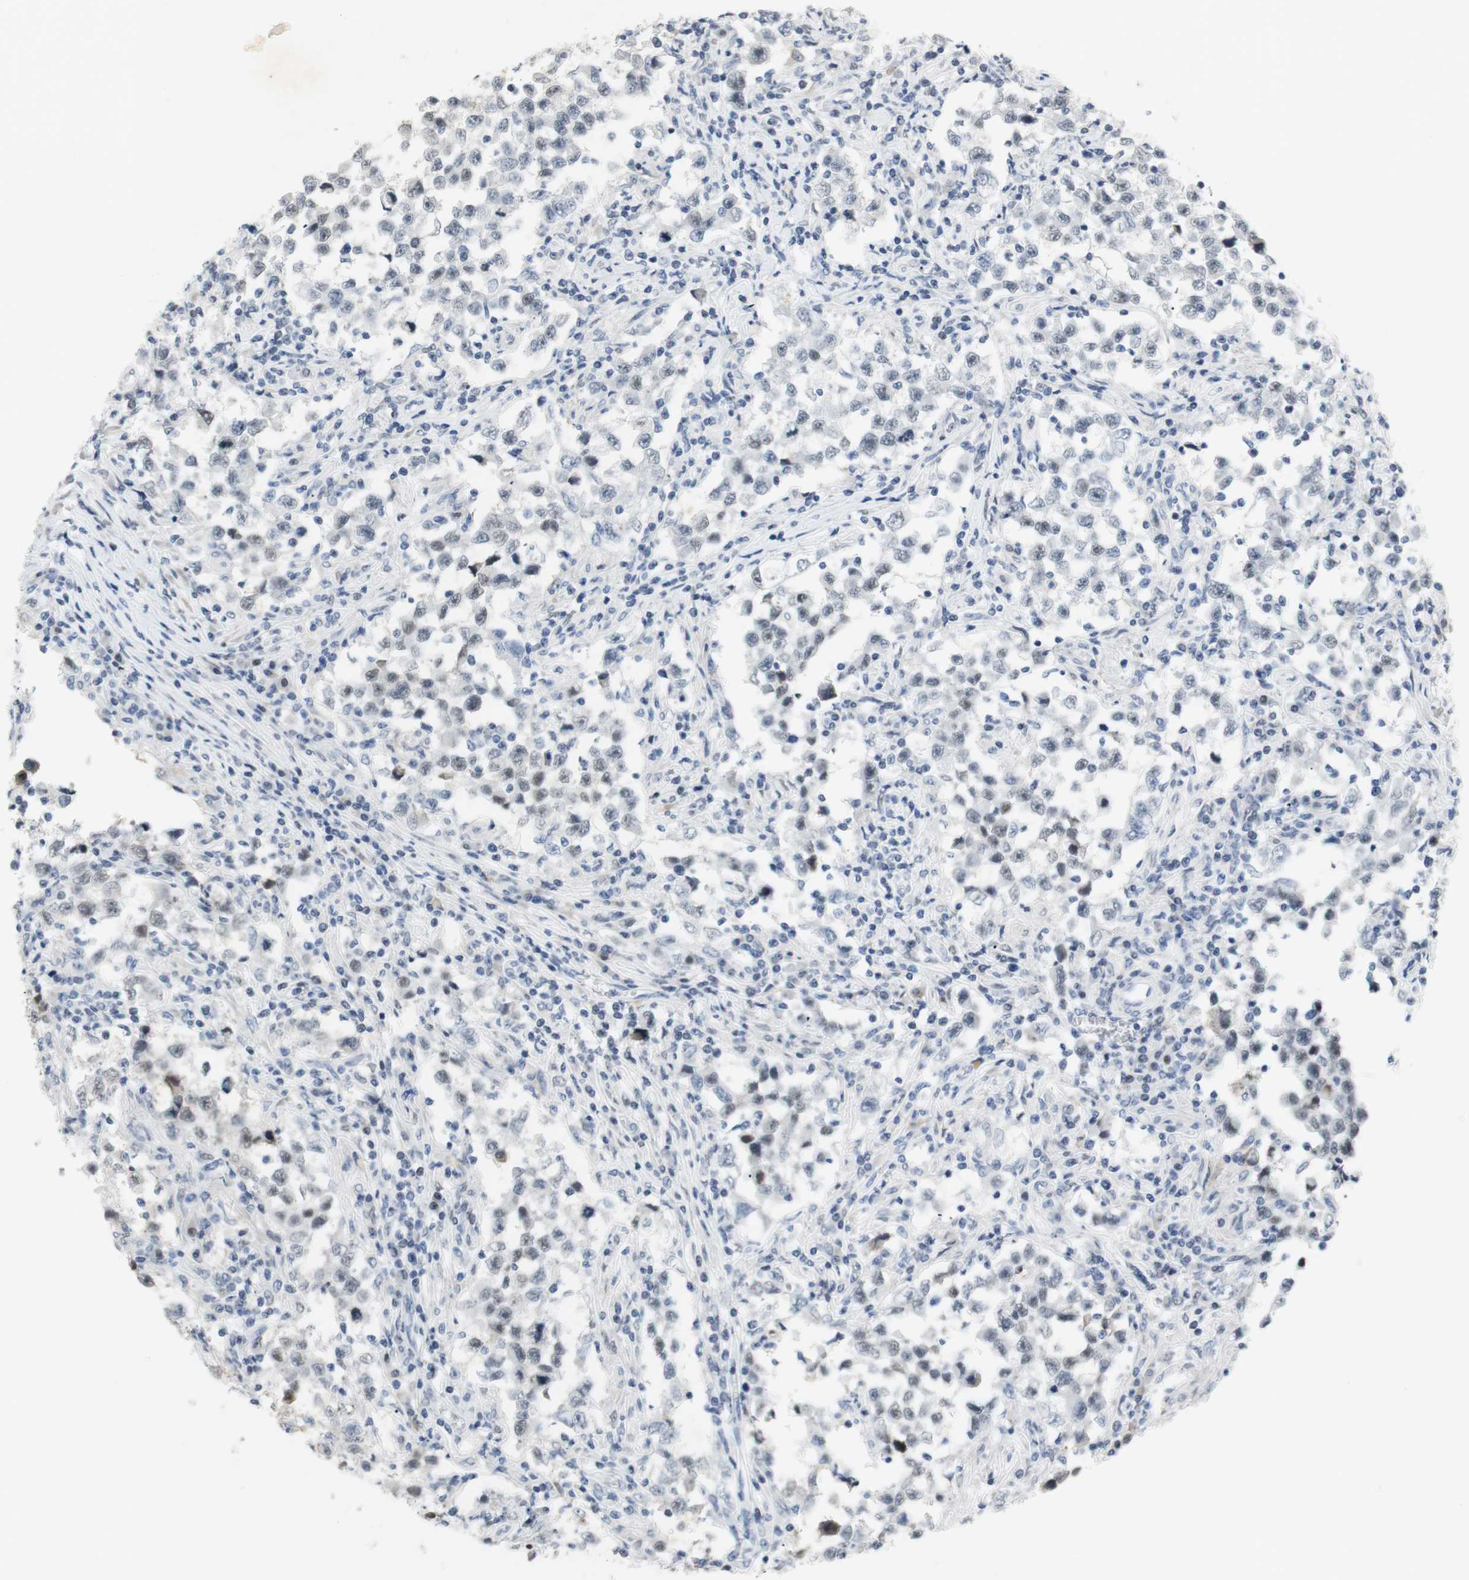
{"staining": {"intensity": "weak", "quantity": "<25%", "location": "nuclear"}, "tissue": "testis cancer", "cell_type": "Tumor cells", "image_type": "cancer", "snomed": [{"axis": "morphology", "description": "Carcinoma, Embryonal, NOS"}, {"axis": "topography", "description": "Testis"}], "caption": "Testis embryonal carcinoma stained for a protein using immunohistochemistry (IHC) exhibits no positivity tumor cells.", "gene": "BMI1", "patient": {"sex": "male", "age": 21}}